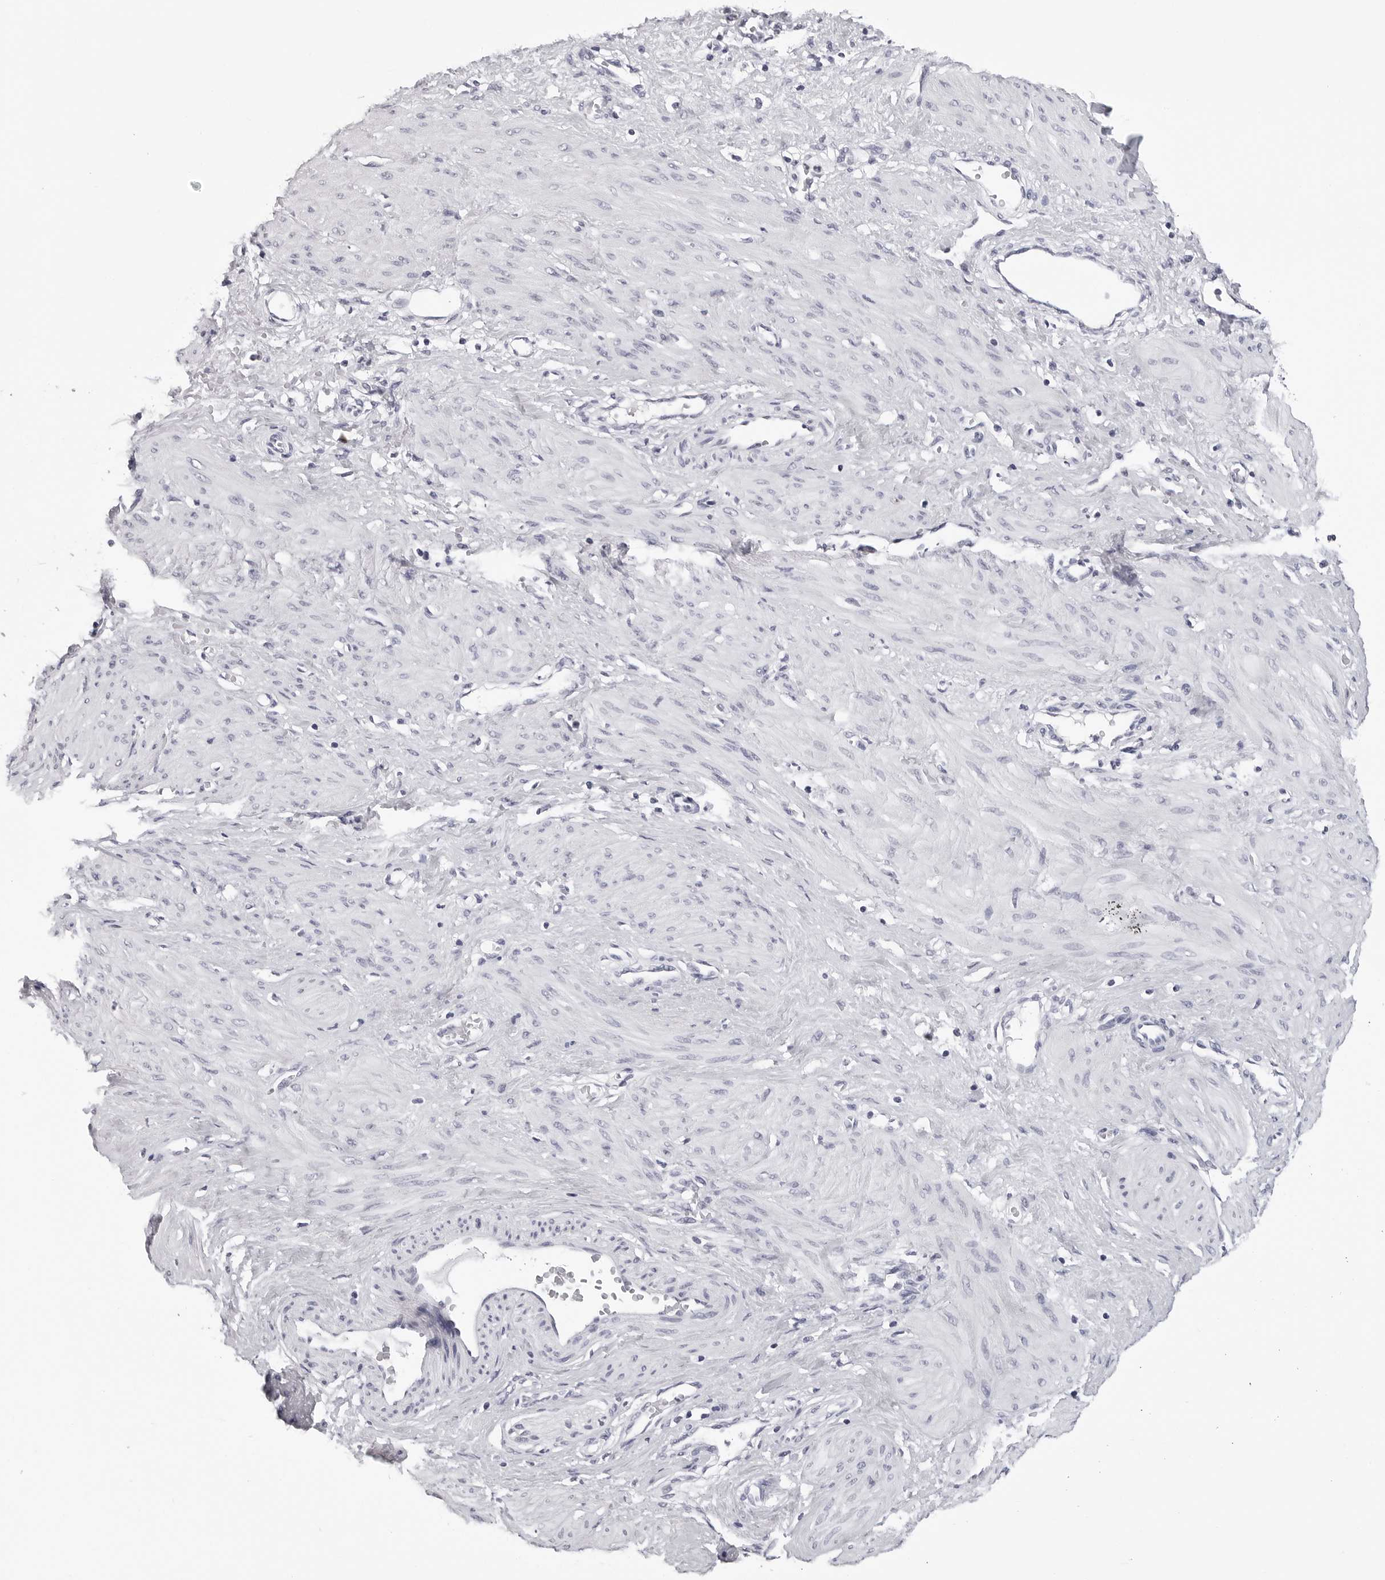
{"staining": {"intensity": "negative", "quantity": "none", "location": "none"}, "tissue": "smooth muscle", "cell_type": "Smooth muscle cells", "image_type": "normal", "snomed": [{"axis": "morphology", "description": "Normal tissue, NOS"}, {"axis": "topography", "description": "Endometrium"}], "caption": "Immunohistochemical staining of normal human smooth muscle demonstrates no significant expression in smooth muscle cells.", "gene": "GNL2", "patient": {"sex": "female", "age": 33}}